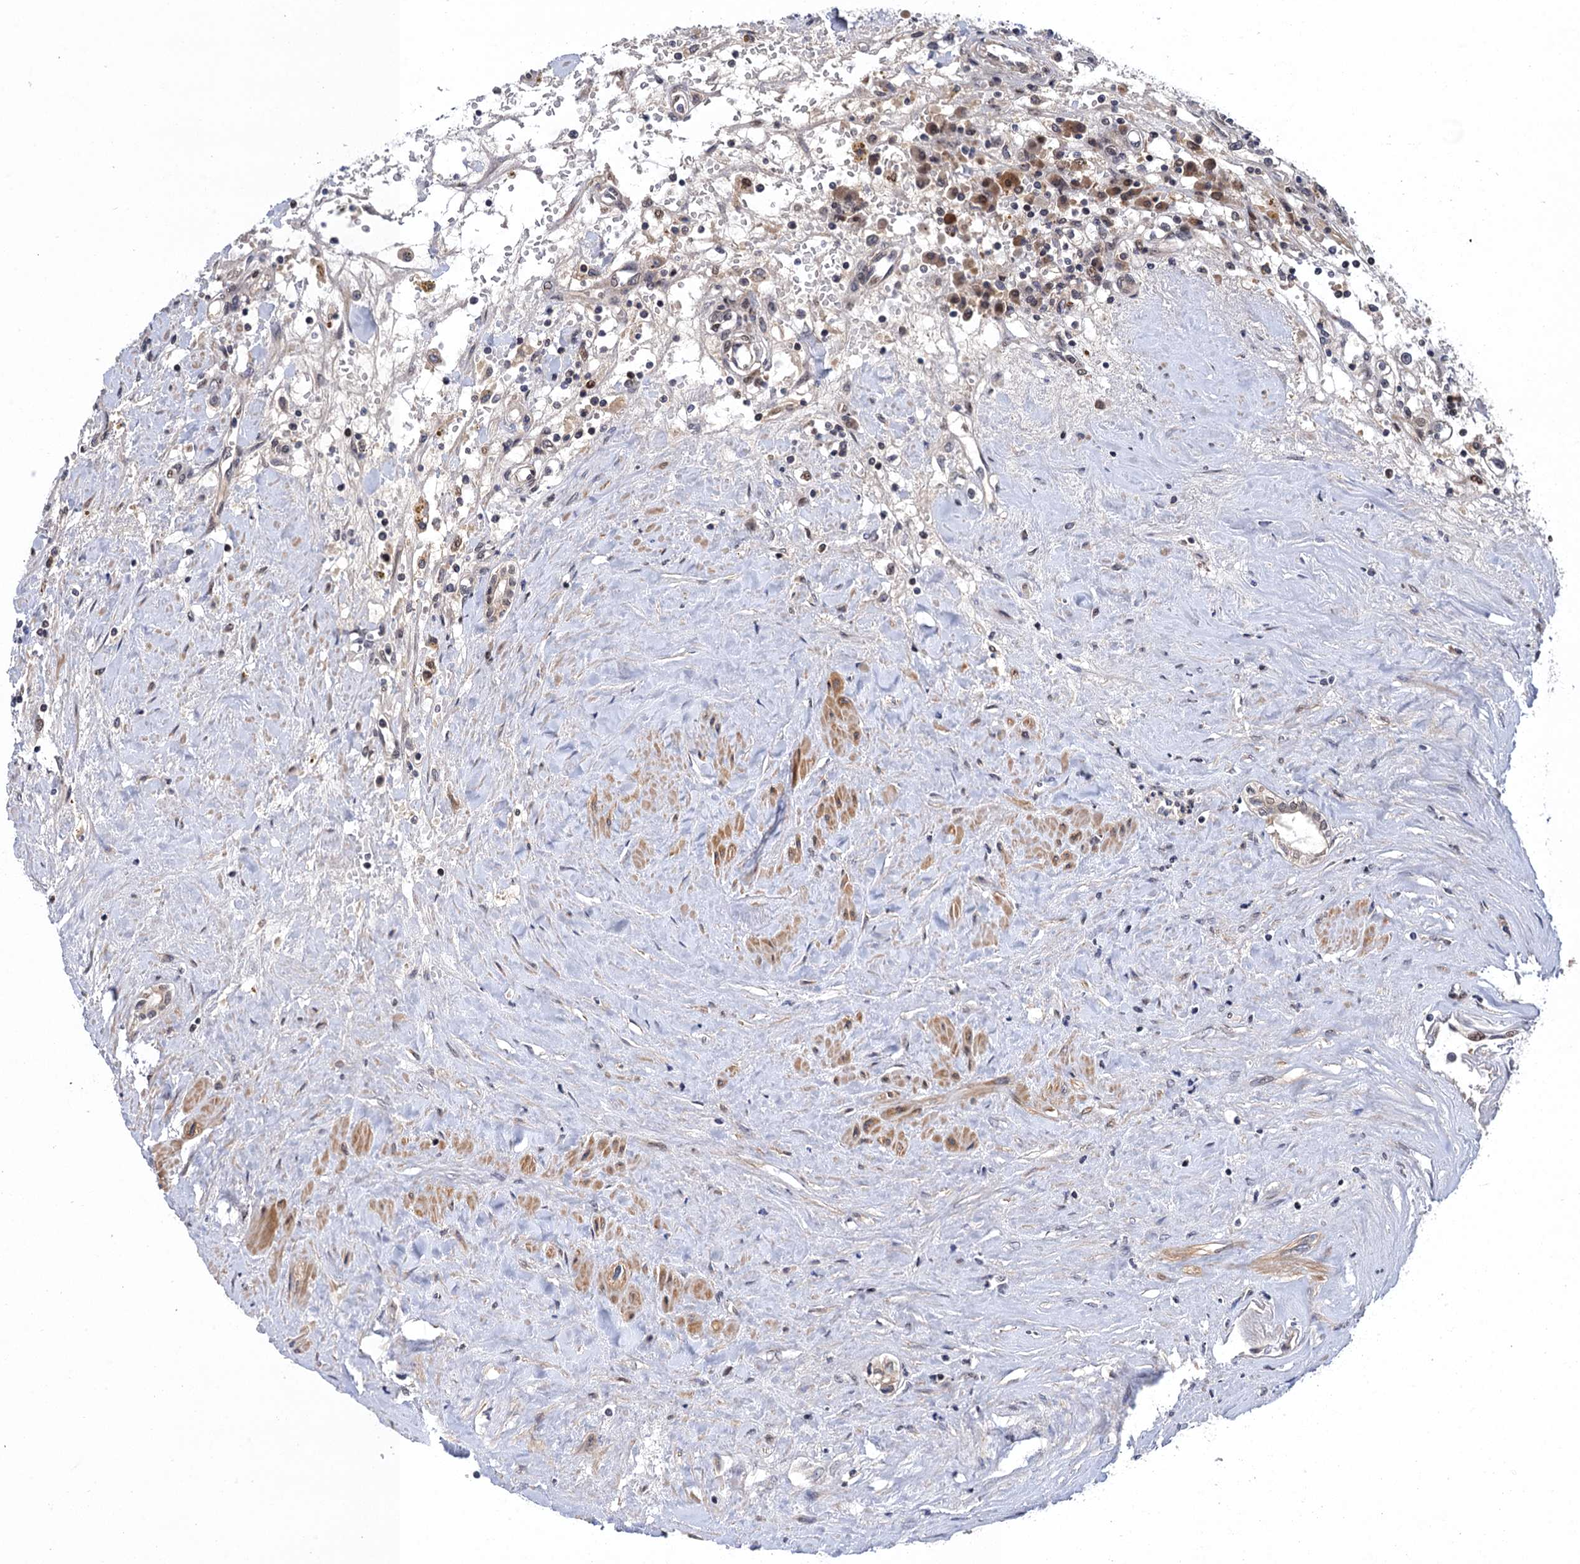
{"staining": {"intensity": "negative", "quantity": "none", "location": "none"}, "tissue": "renal cancer", "cell_type": "Tumor cells", "image_type": "cancer", "snomed": [{"axis": "morphology", "description": "Adenocarcinoma, NOS"}, {"axis": "topography", "description": "Kidney"}], "caption": "Tumor cells are negative for brown protein staining in renal cancer (adenocarcinoma). (Stains: DAB (3,3'-diaminobenzidine) IHC with hematoxylin counter stain, Microscopy: brightfield microscopy at high magnification).", "gene": "NEK8", "patient": {"sex": "male", "age": 56}}